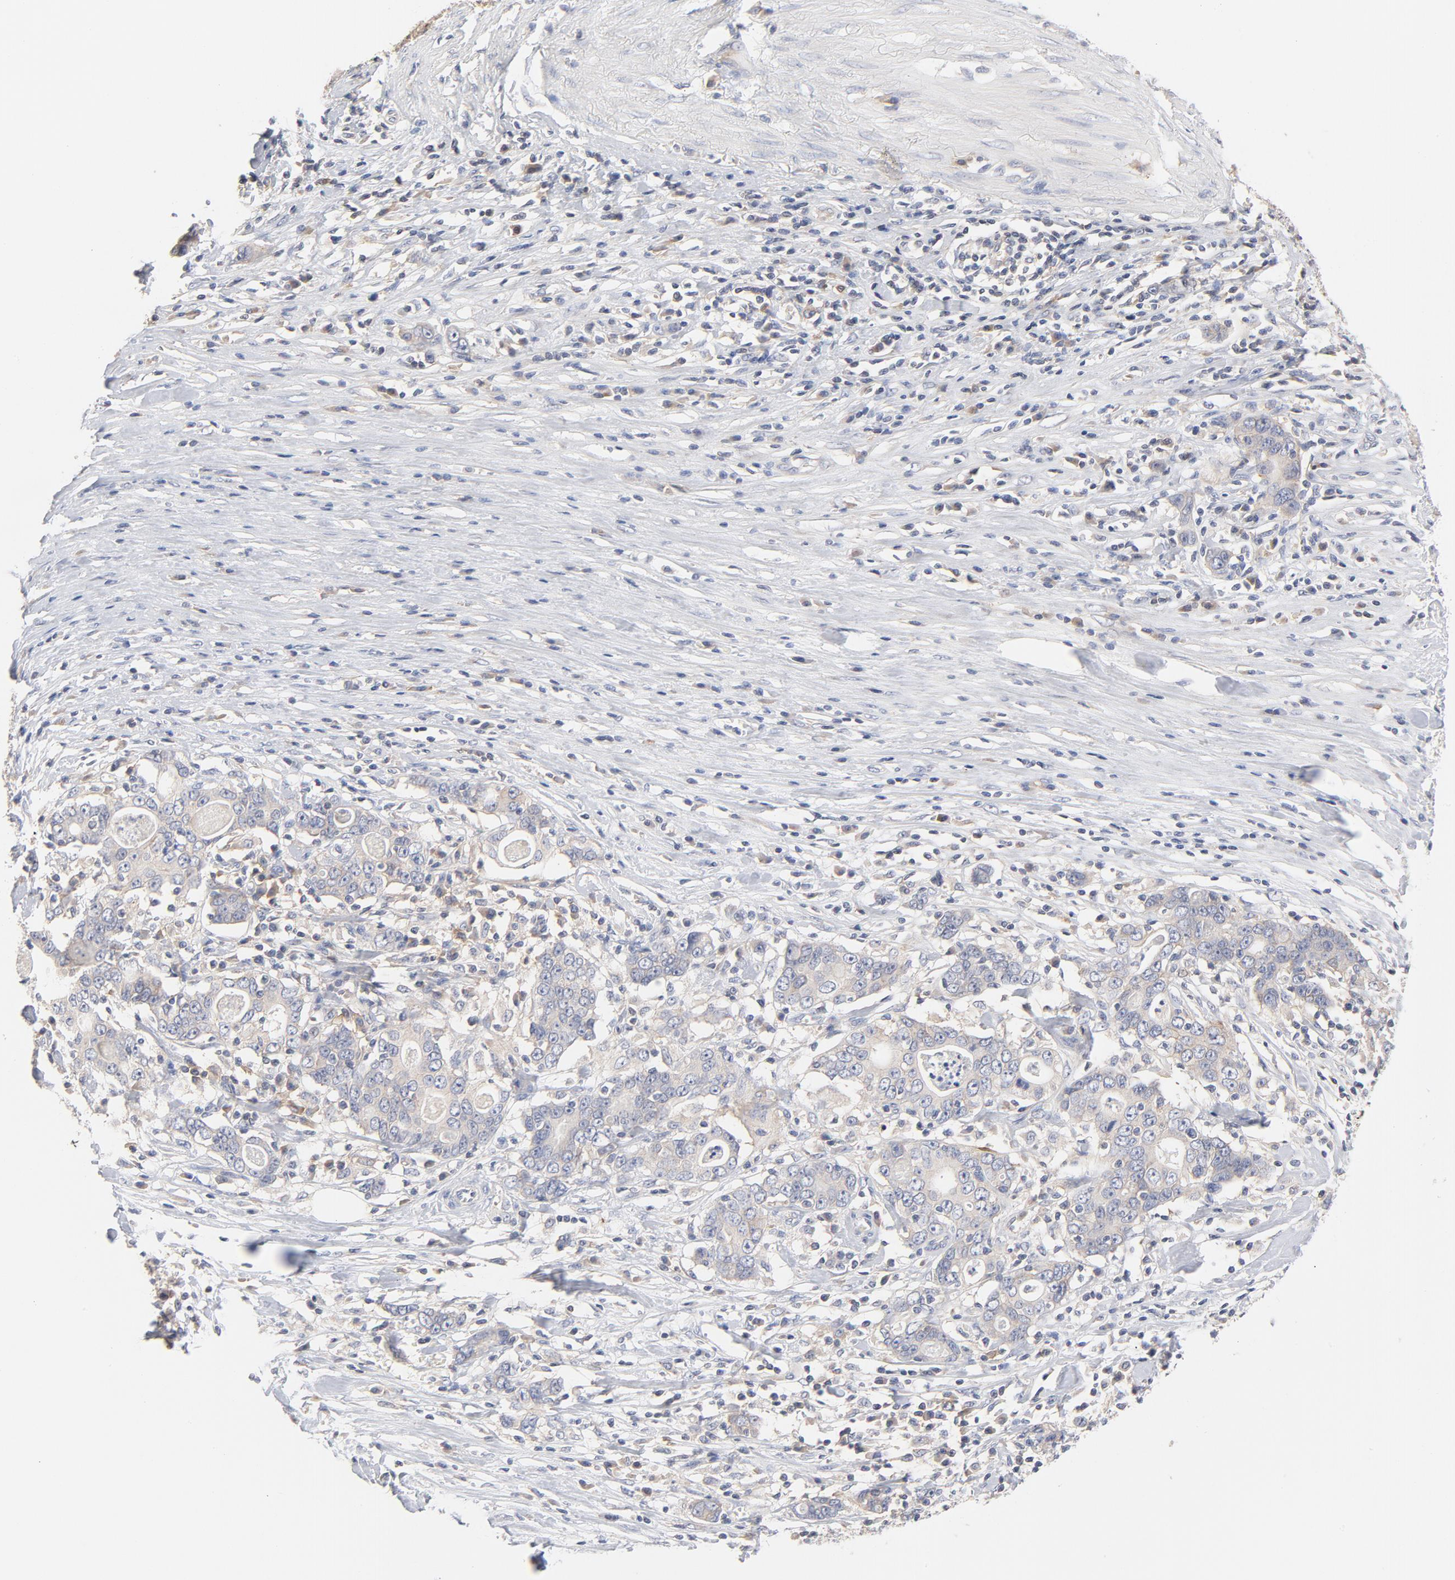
{"staining": {"intensity": "weak", "quantity": "25%-75%", "location": "cytoplasmic/membranous"}, "tissue": "stomach cancer", "cell_type": "Tumor cells", "image_type": "cancer", "snomed": [{"axis": "morphology", "description": "Adenocarcinoma, NOS"}, {"axis": "topography", "description": "Stomach, lower"}], "caption": "Brown immunohistochemical staining in stomach cancer (adenocarcinoma) demonstrates weak cytoplasmic/membranous expression in approximately 25%-75% of tumor cells. Immunohistochemistry (ihc) stains the protein of interest in brown and the nuclei are stained blue.", "gene": "SETD3", "patient": {"sex": "female", "age": 72}}